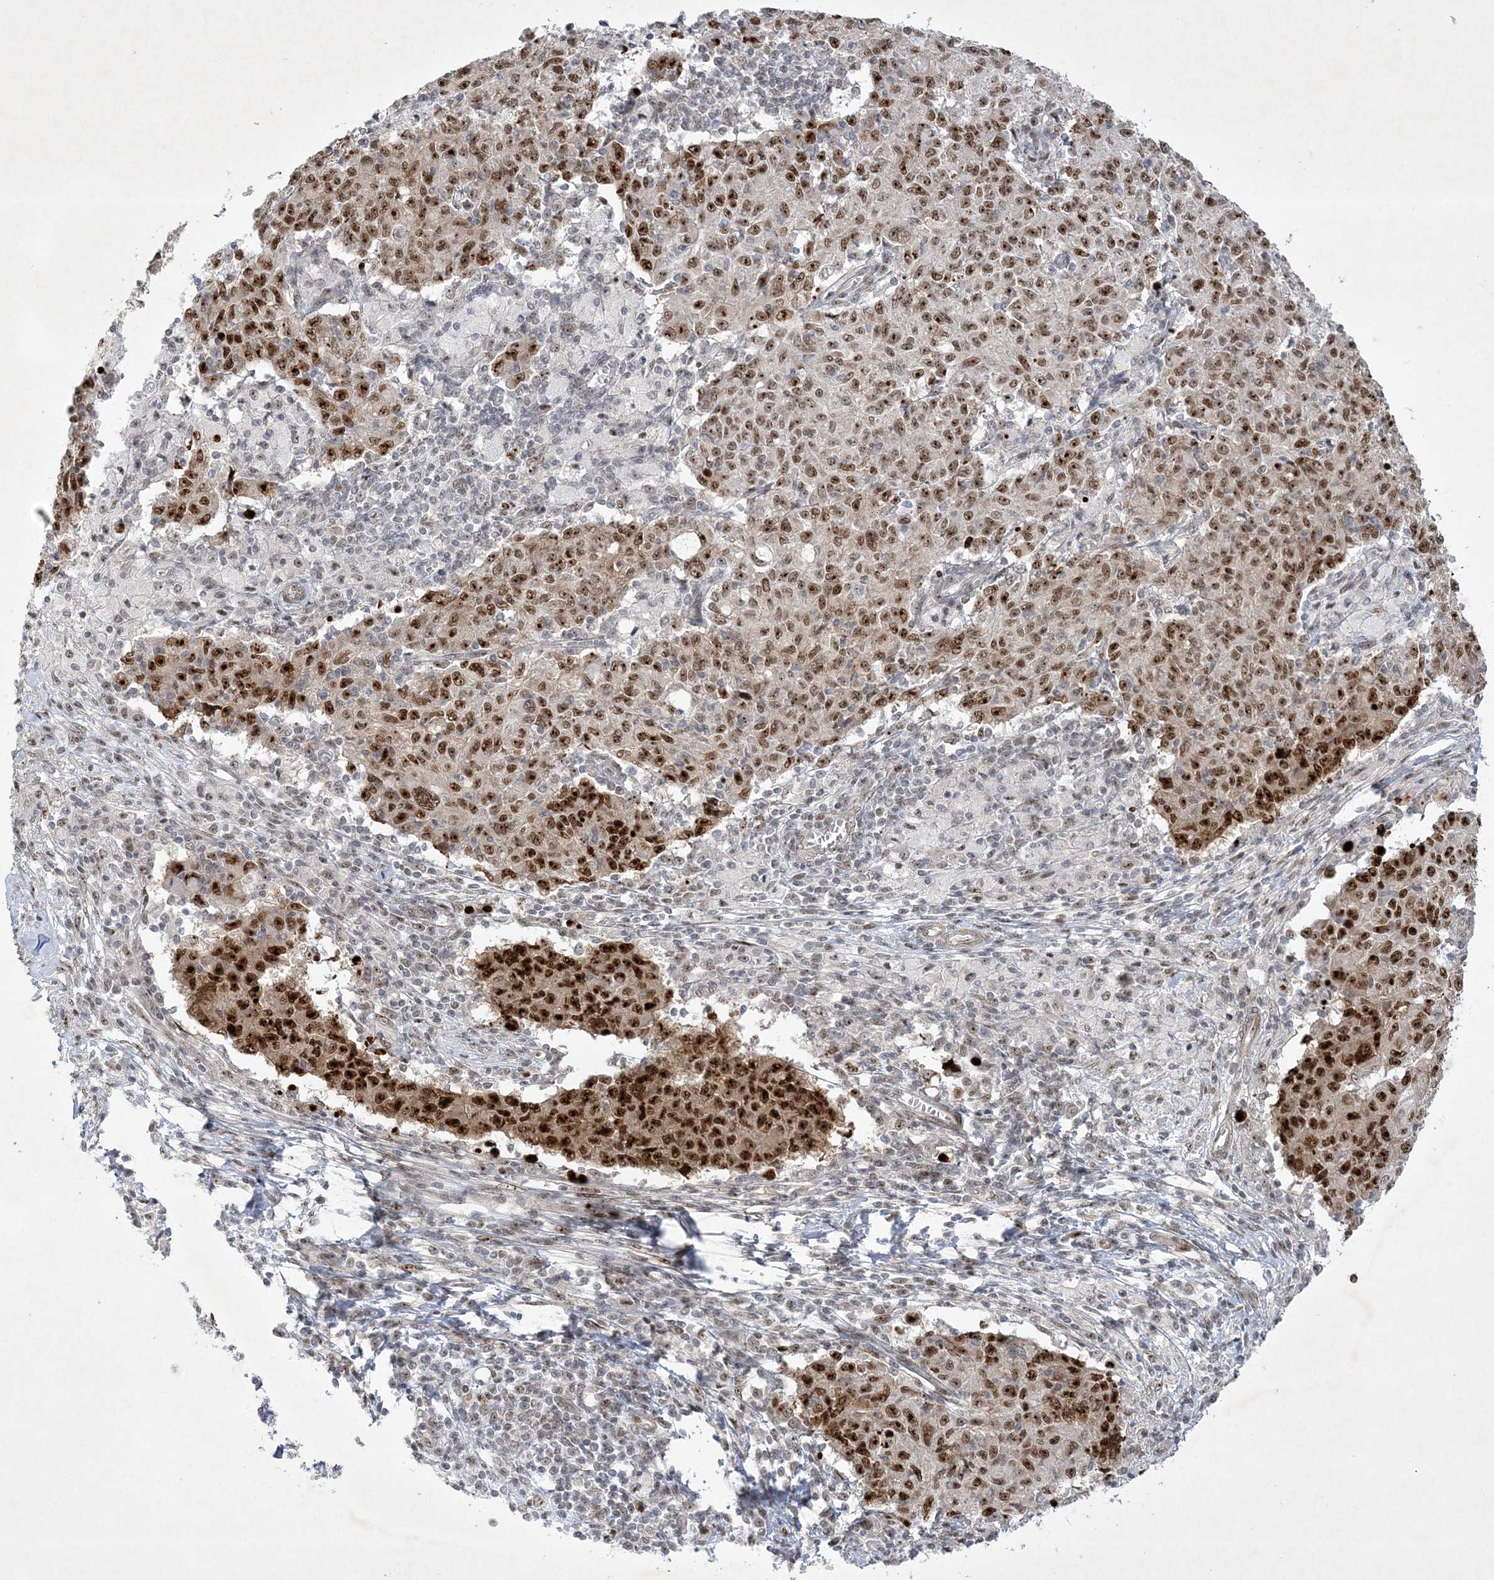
{"staining": {"intensity": "strong", "quantity": "25%-75%", "location": "nuclear"}, "tissue": "ovarian cancer", "cell_type": "Tumor cells", "image_type": "cancer", "snomed": [{"axis": "morphology", "description": "Carcinoma, endometroid"}, {"axis": "topography", "description": "Ovary"}], "caption": "The histopathology image shows a brown stain indicating the presence of a protein in the nuclear of tumor cells in ovarian cancer.", "gene": "NPM3", "patient": {"sex": "female", "age": 42}}